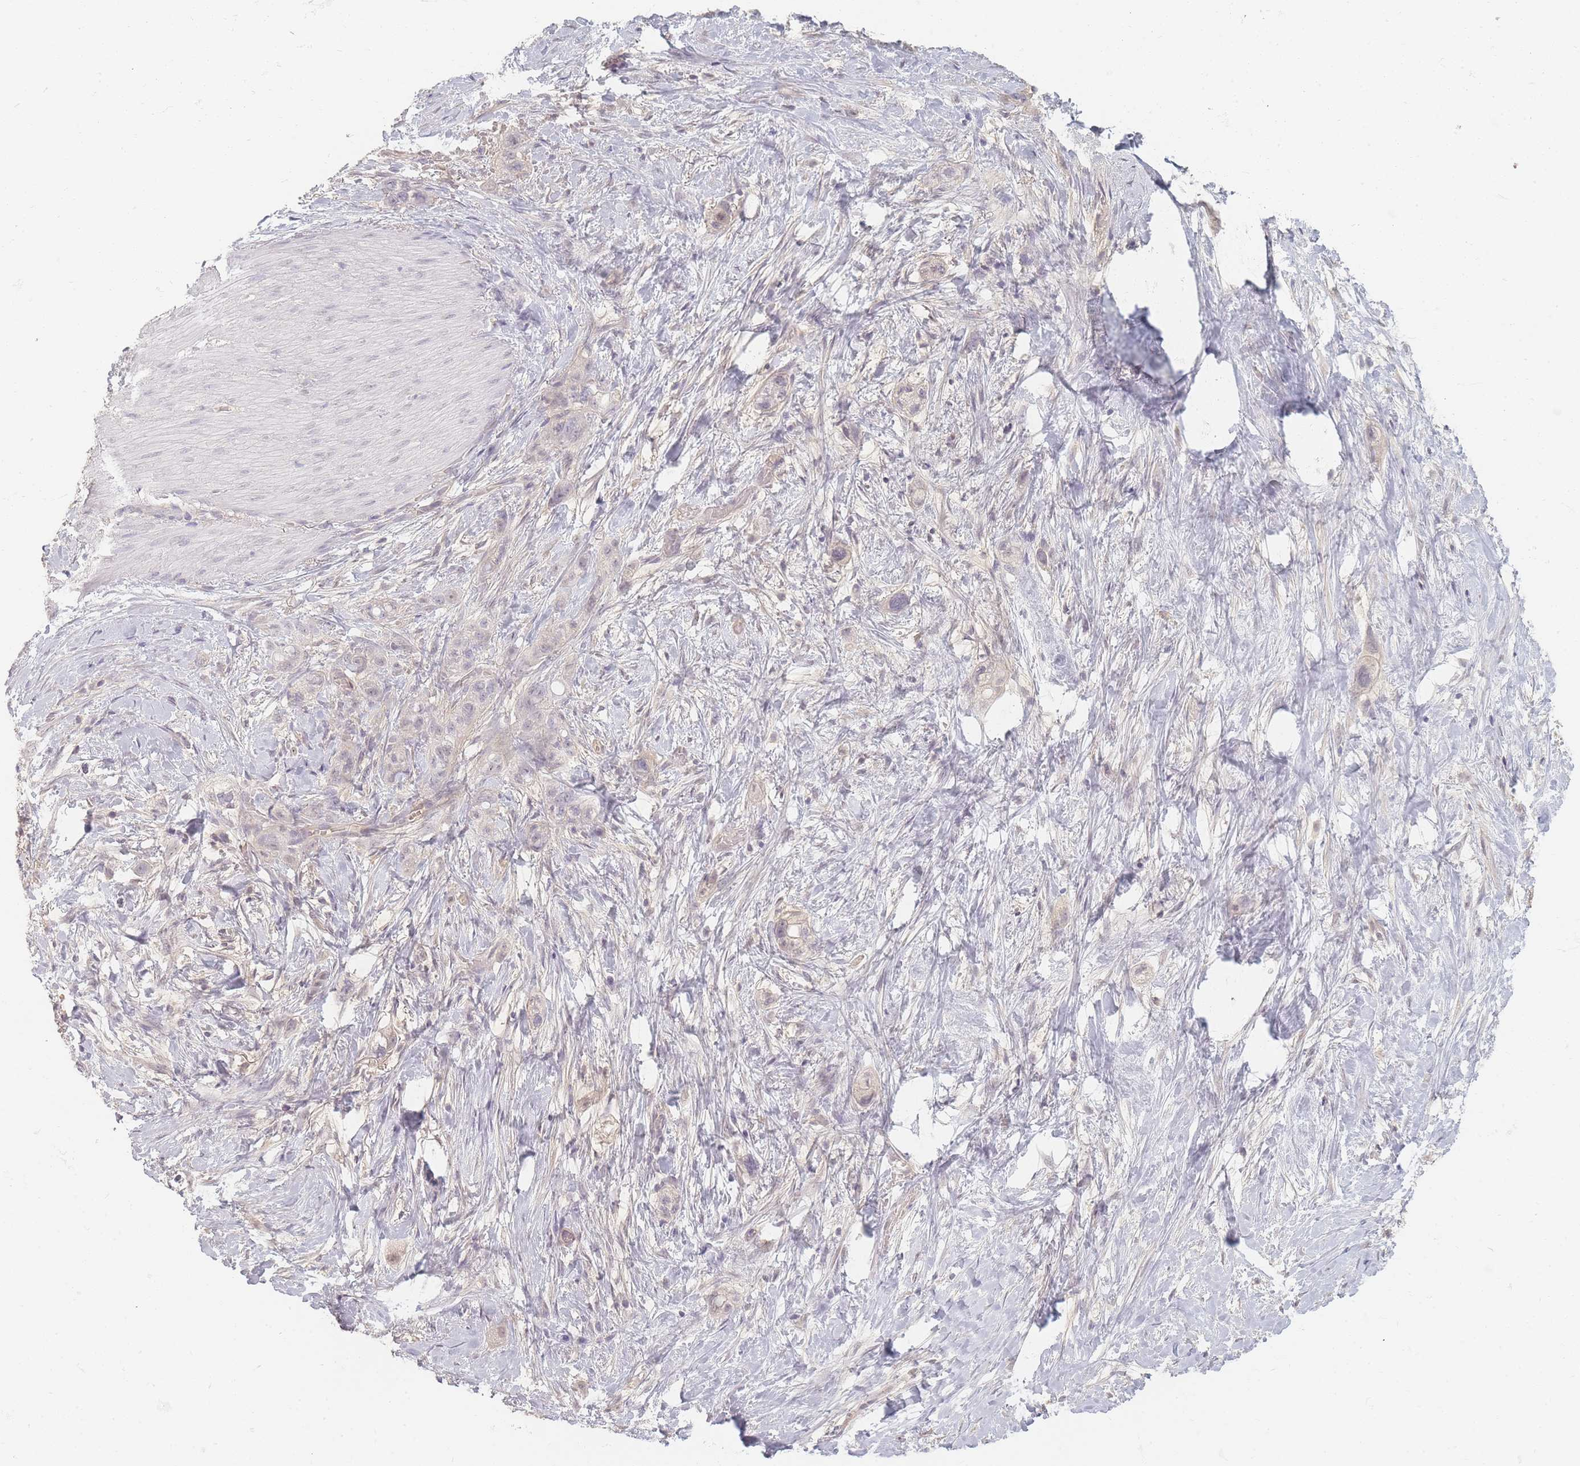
{"staining": {"intensity": "negative", "quantity": "none", "location": "none"}, "tissue": "stomach cancer", "cell_type": "Tumor cells", "image_type": "cancer", "snomed": [{"axis": "morphology", "description": "Adenocarcinoma, NOS"}, {"axis": "topography", "description": "Stomach"}, {"axis": "topography", "description": "Stomach, lower"}], "caption": "Adenocarcinoma (stomach) stained for a protein using IHC reveals no staining tumor cells.", "gene": "RFTN1", "patient": {"sex": "female", "age": 48}}